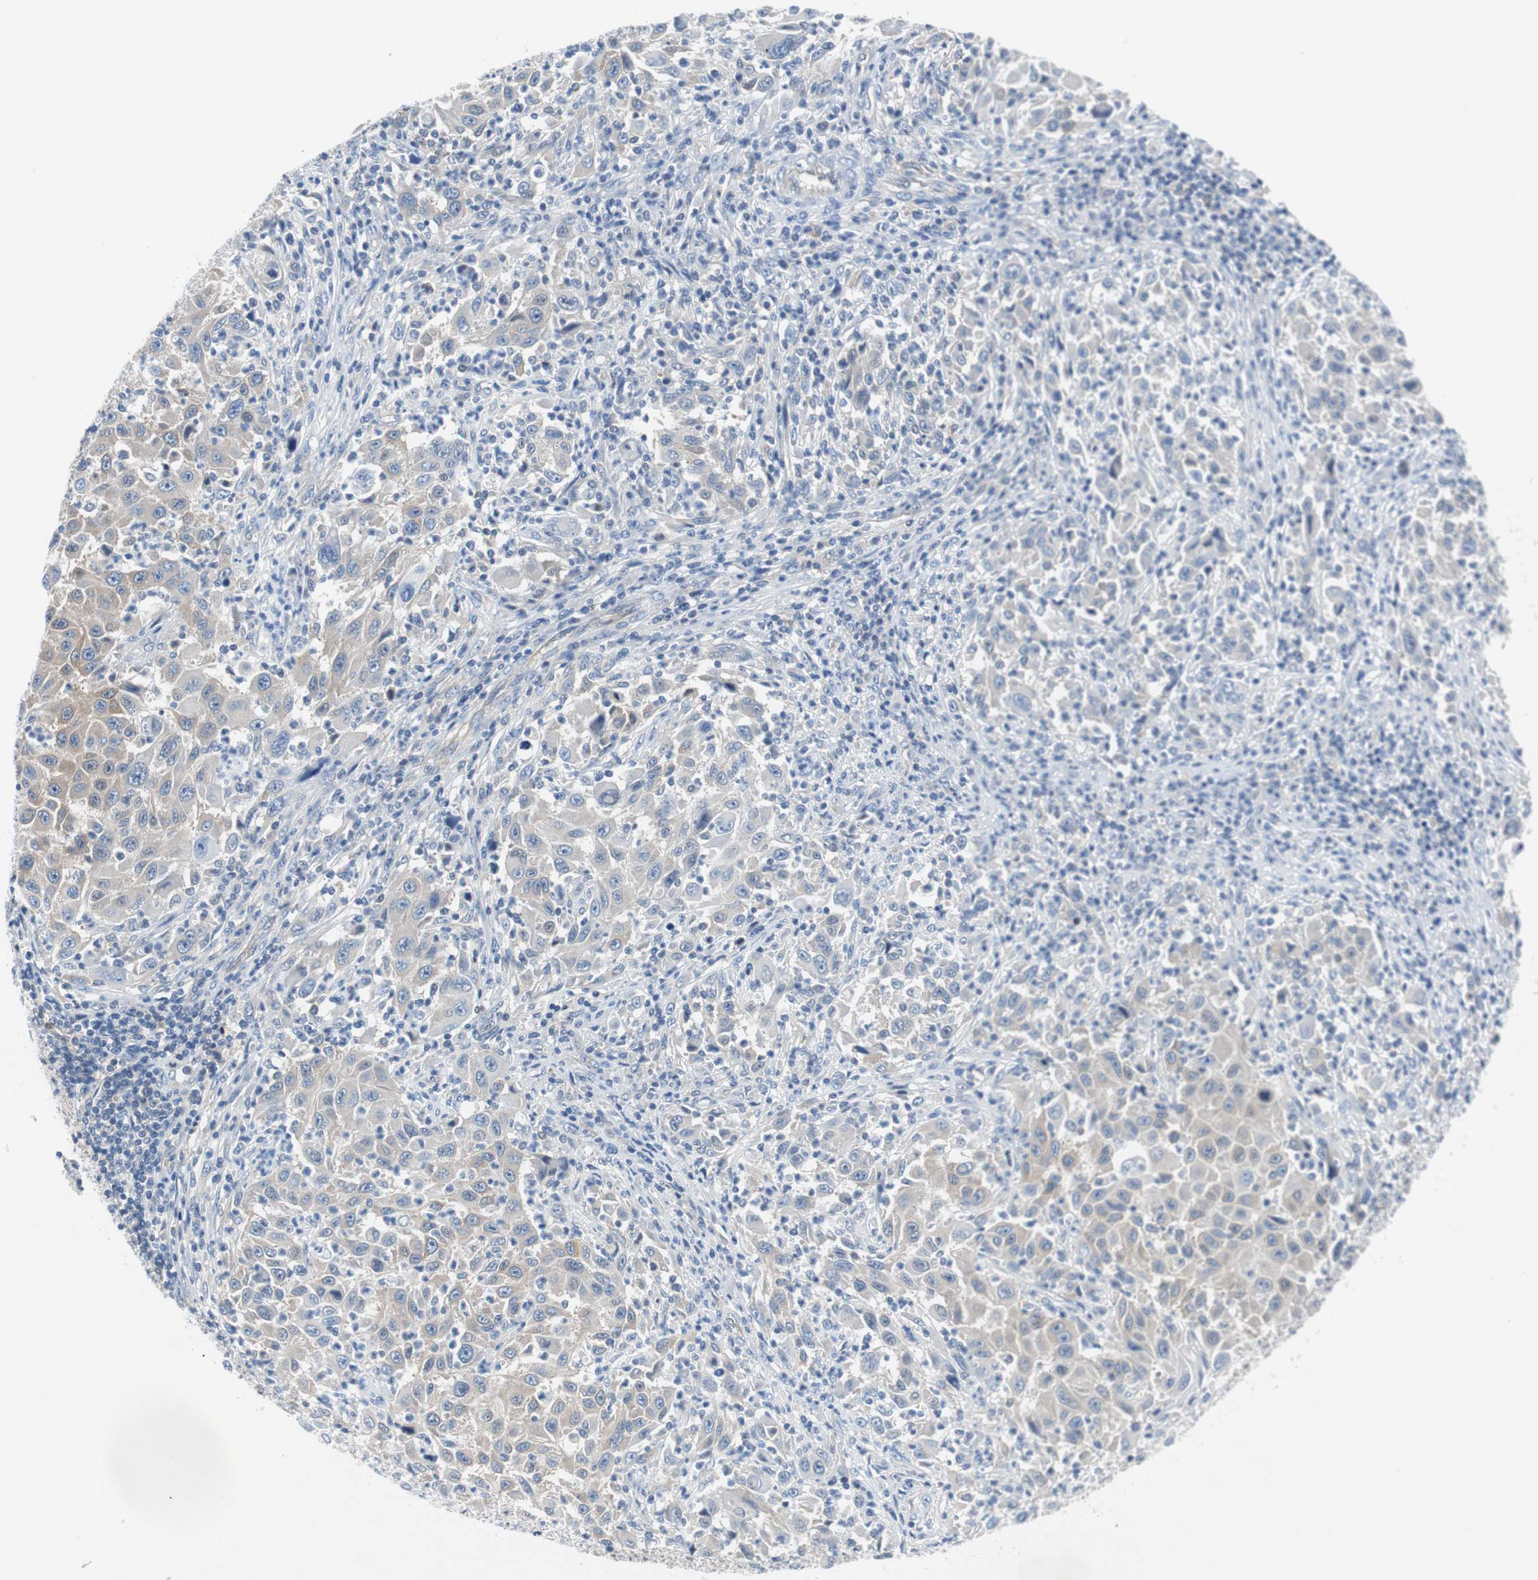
{"staining": {"intensity": "weak", "quantity": ">75%", "location": "cytoplasmic/membranous"}, "tissue": "melanoma", "cell_type": "Tumor cells", "image_type": "cancer", "snomed": [{"axis": "morphology", "description": "Malignant melanoma, Metastatic site"}, {"axis": "topography", "description": "Lymph node"}], "caption": "IHC histopathology image of melanoma stained for a protein (brown), which displays low levels of weak cytoplasmic/membranous positivity in approximately >75% of tumor cells.", "gene": "EEF2K", "patient": {"sex": "male", "age": 61}}